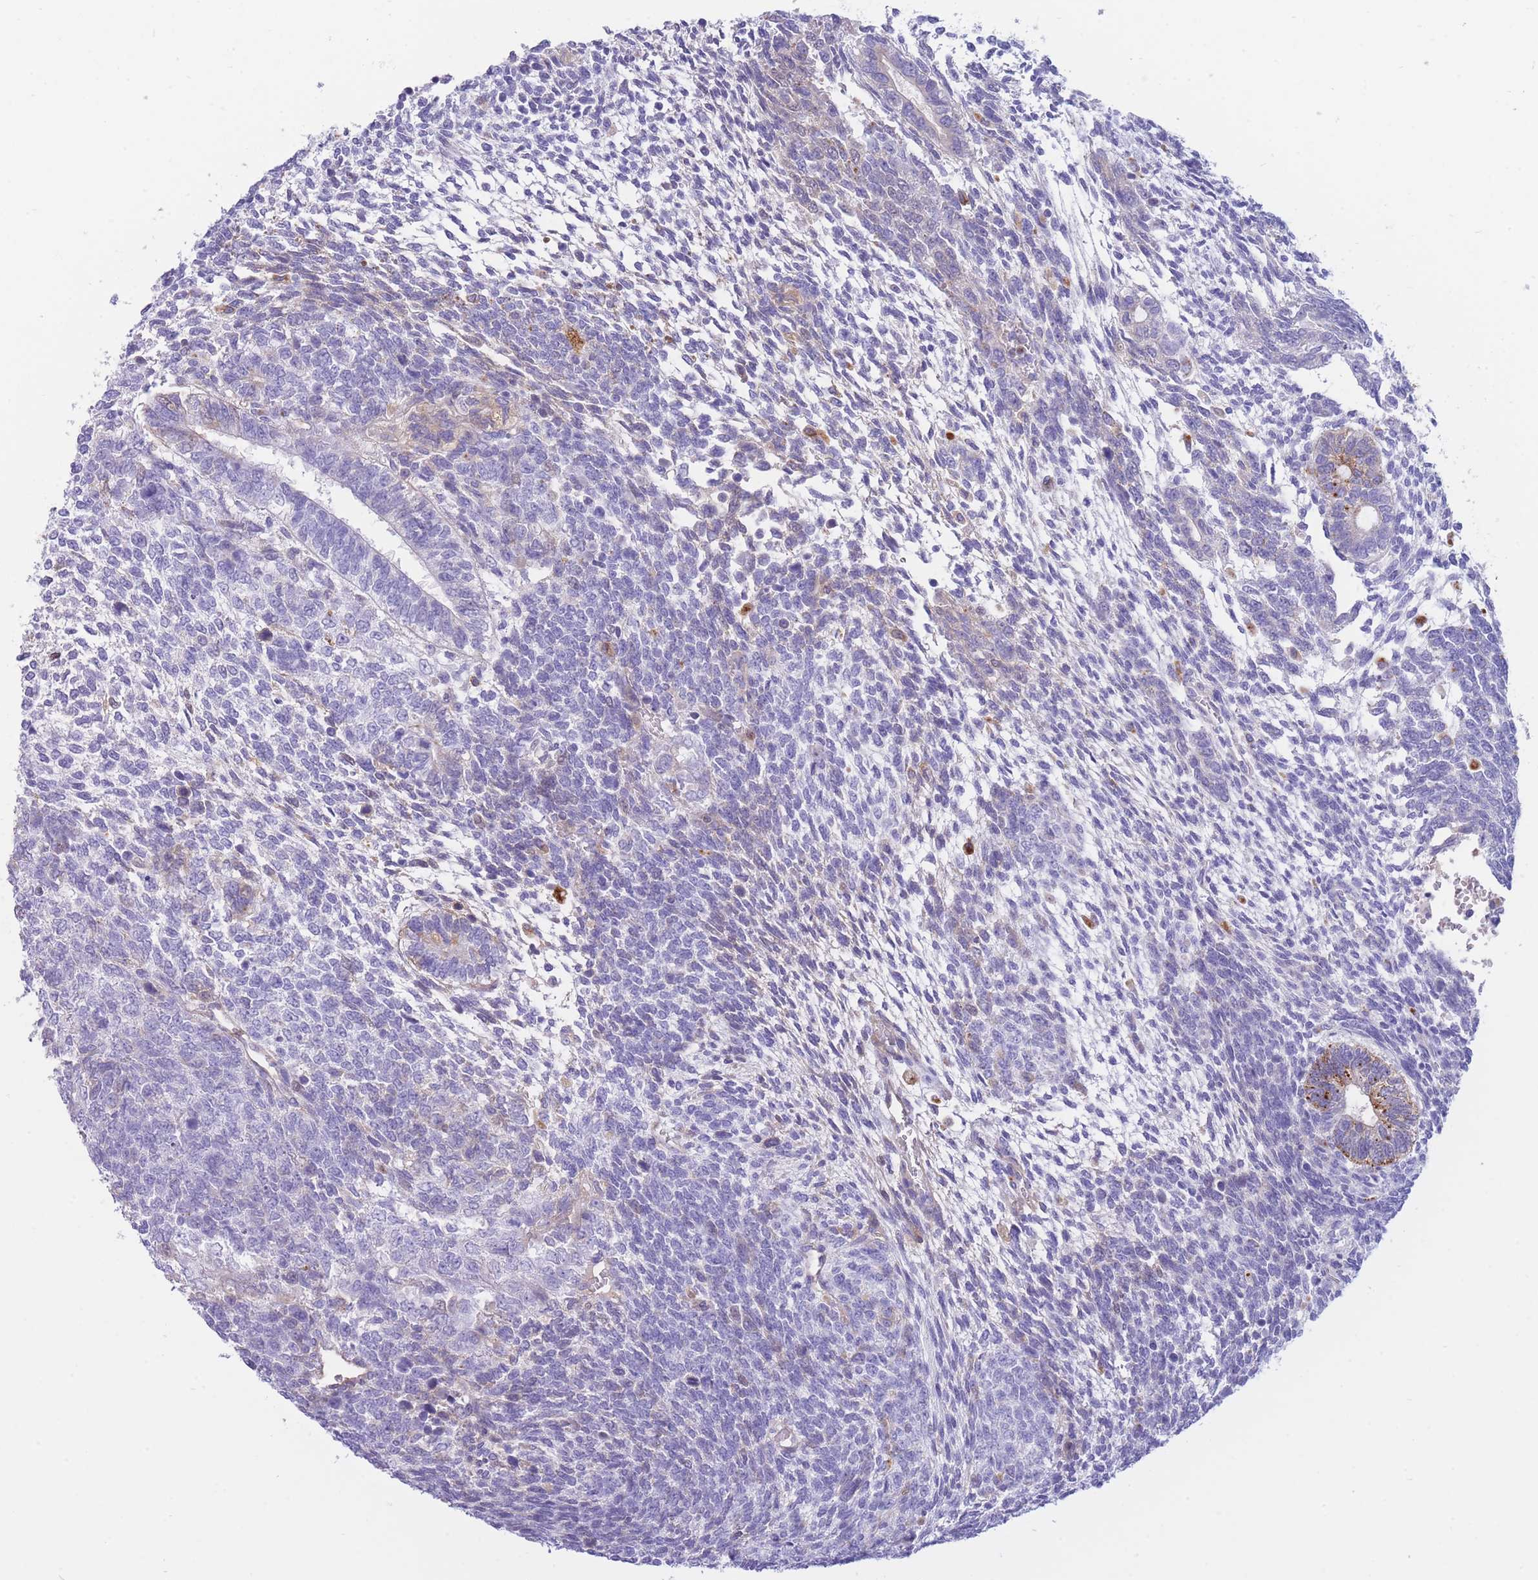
{"staining": {"intensity": "moderate", "quantity": "<25%", "location": "cytoplasmic/membranous"}, "tissue": "testis cancer", "cell_type": "Tumor cells", "image_type": "cancer", "snomed": [{"axis": "morphology", "description": "Carcinoma, Embryonal, NOS"}, {"axis": "topography", "description": "Testis"}], "caption": "The micrograph displays immunohistochemical staining of testis embryonal carcinoma. There is moderate cytoplasmic/membranous positivity is identified in approximately <25% of tumor cells.", "gene": "PLBD1", "patient": {"sex": "male", "age": 23}}